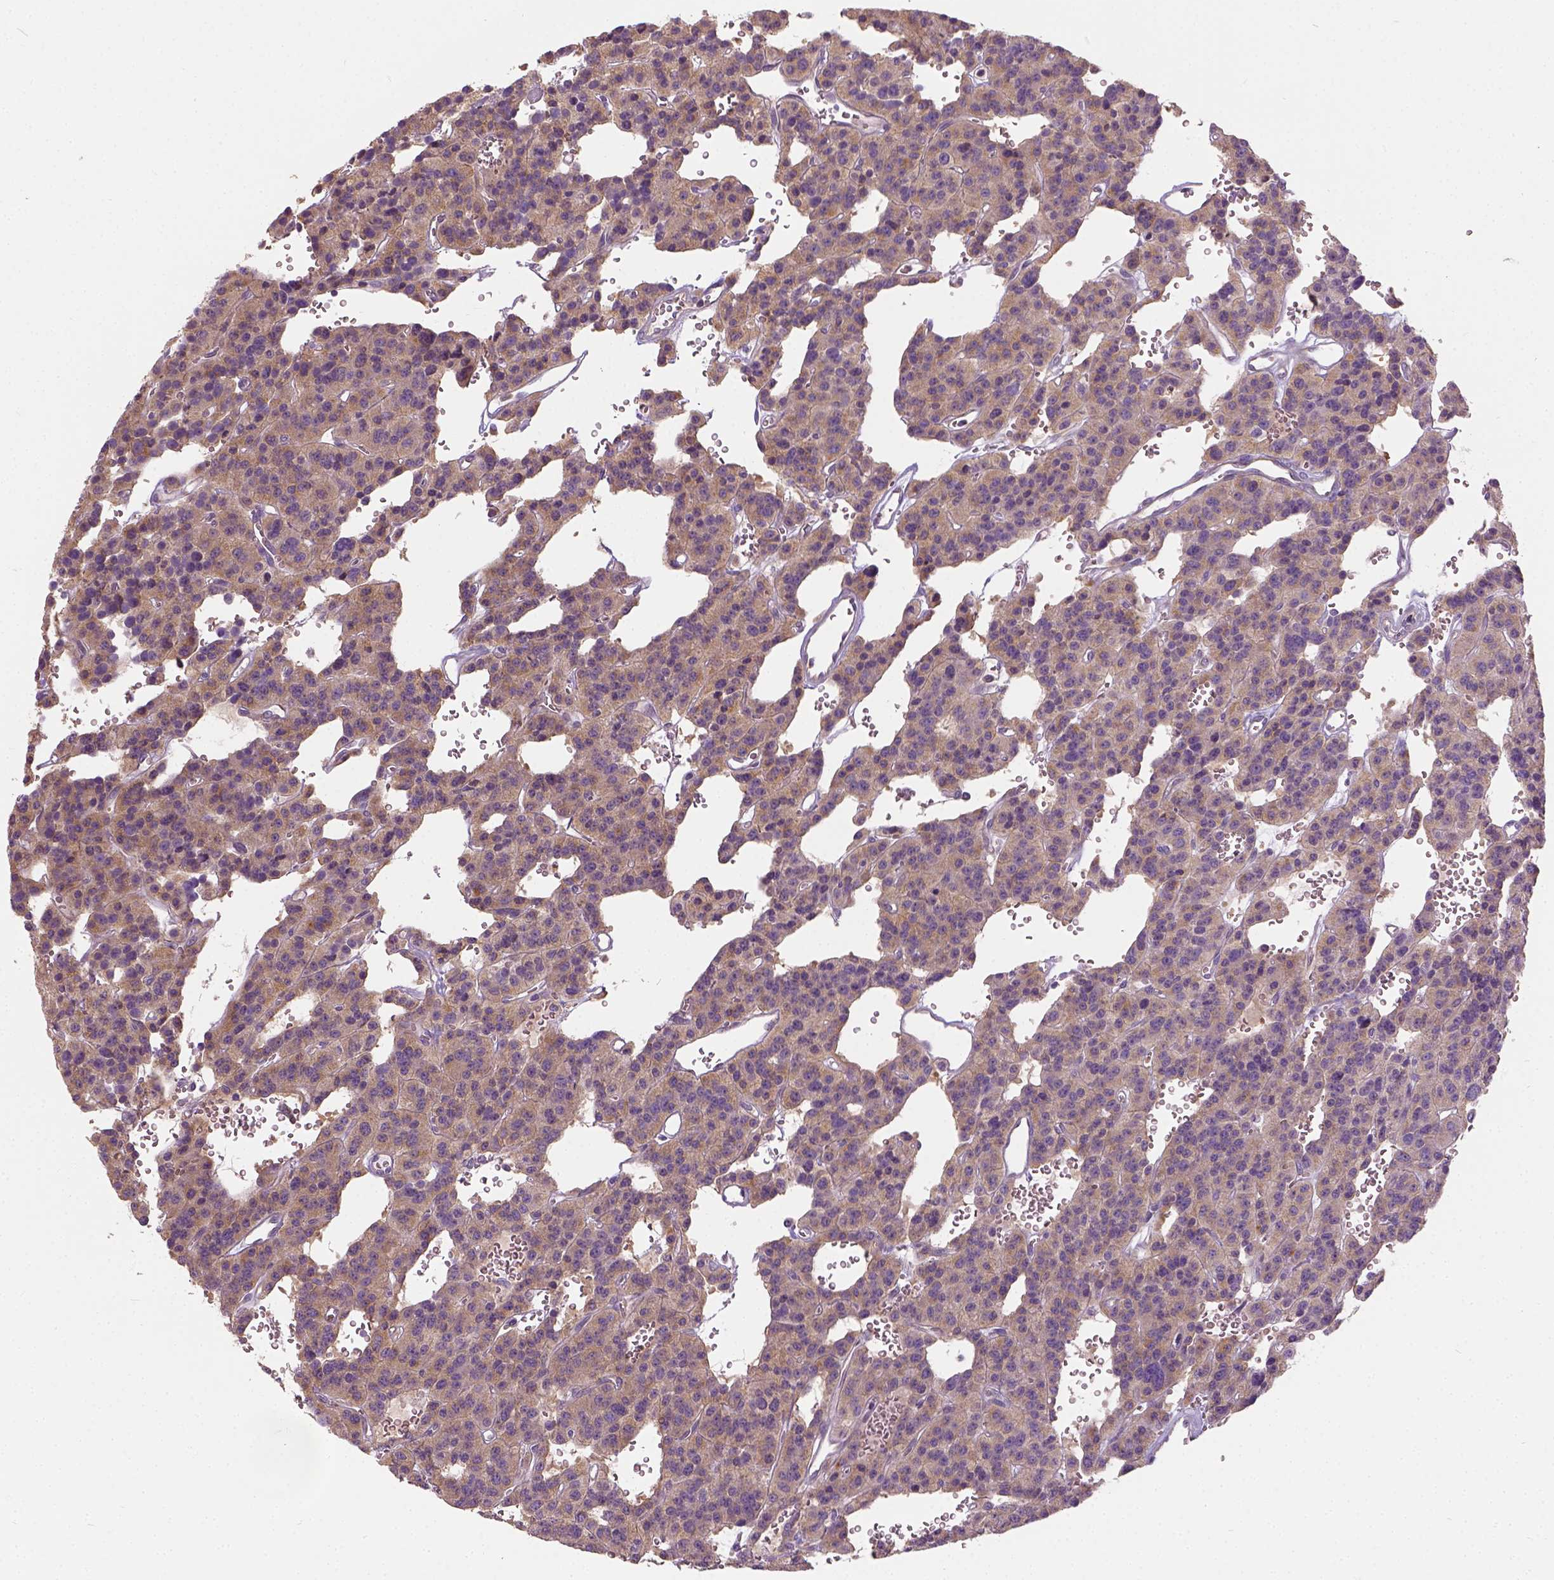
{"staining": {"intensity": "moderate", "quantity": "25%-75%", "location": "cytoplasmic/membranous"}, "tissue": "carcinoid", "cell_type": "Tumor cells", "image_type": "cancer", "snomed": [{"axis": "morphology", "description": "Carcinoid, malignant, NOS"}, {"axis": "topography", "description": "Lung"}], "caption": "A medium amount of moderate cytoplasmic/membranous expression is present in approximately 25%-75% of tumor cells in carcinoid (malignant) tissue.", "gene": "CRACR2A", "patient": {"sex": "female", "age": 71}}